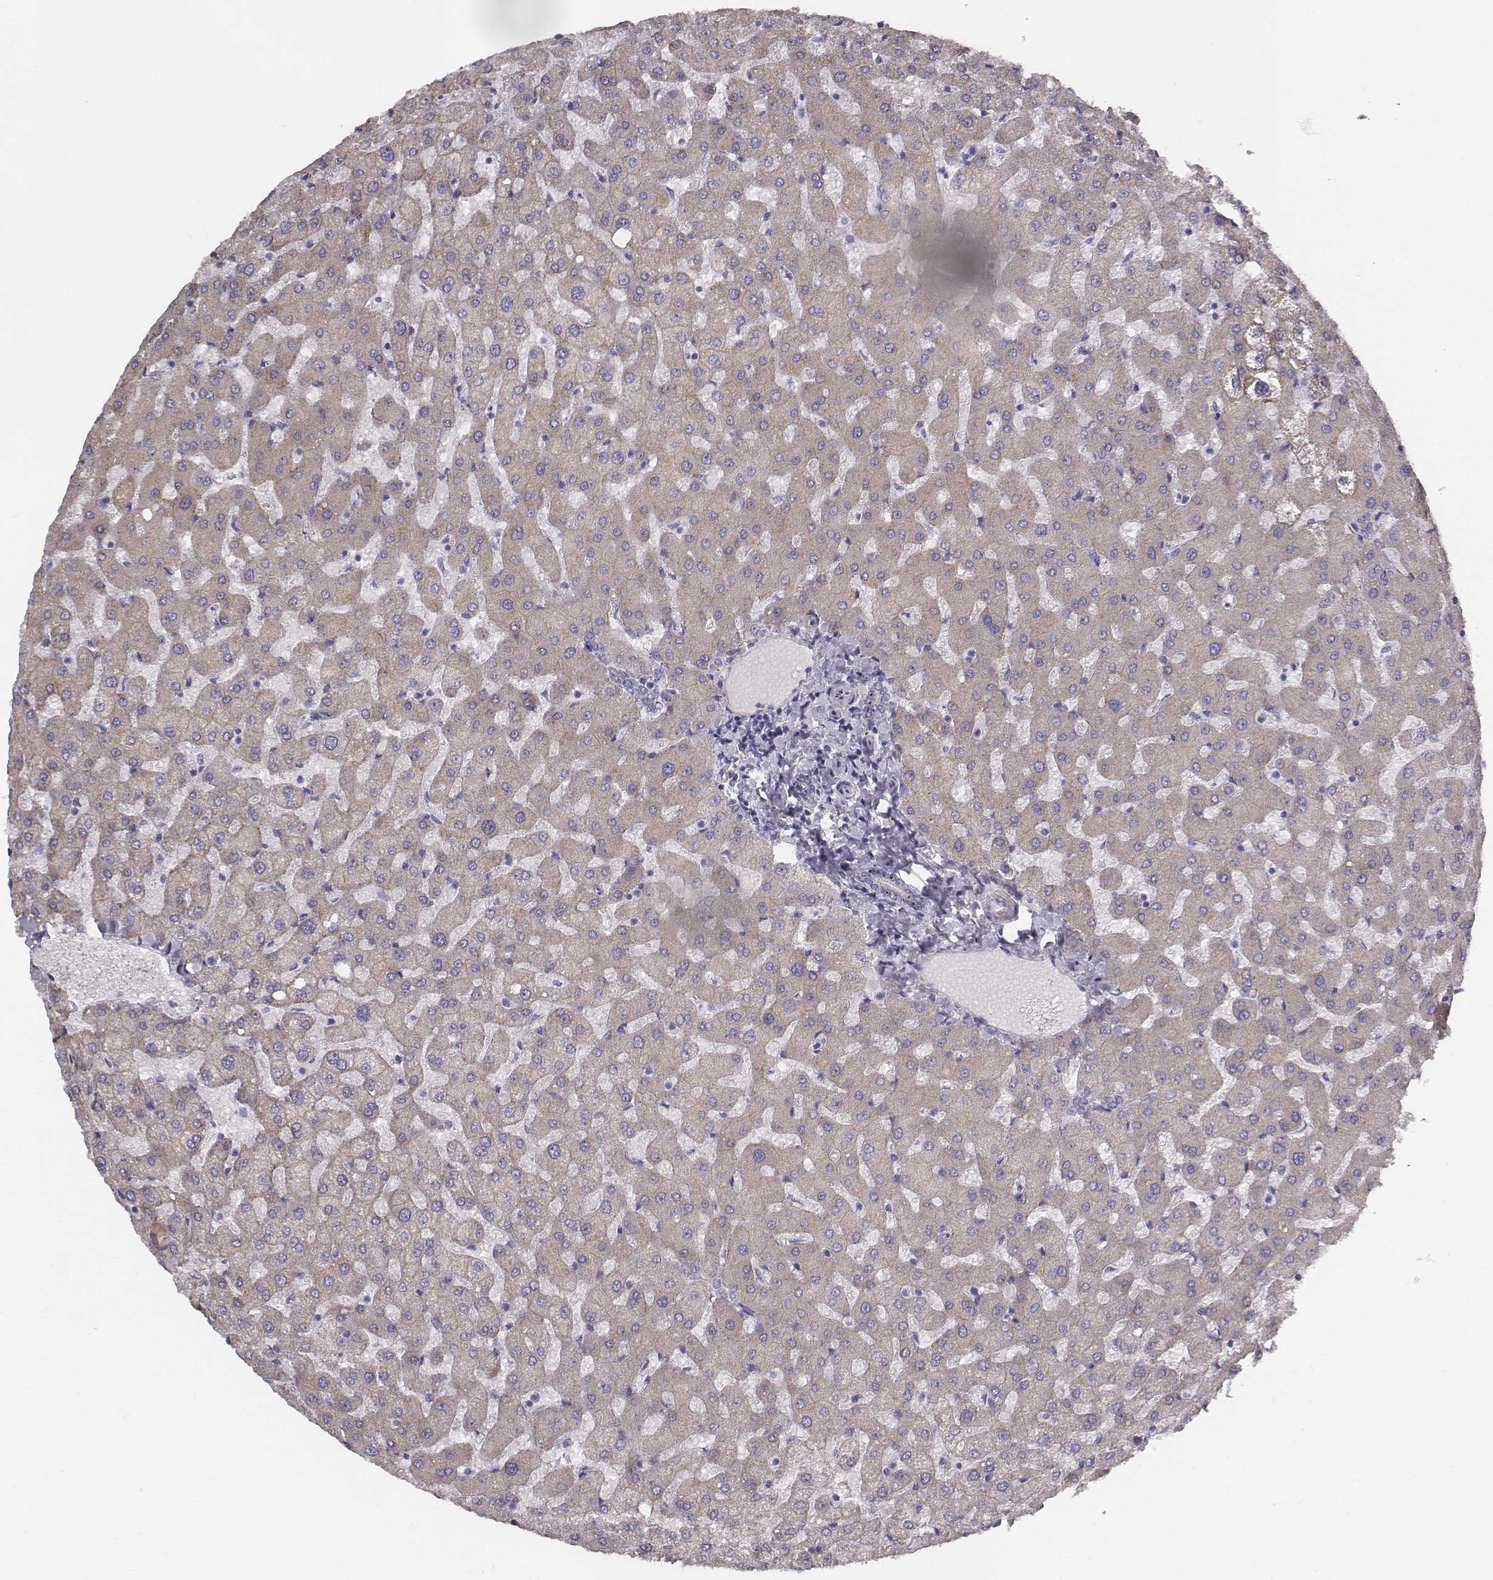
{"staining": {"intensity": "negative", "quantity": "none", "location": "none"}, "tissue": "liver", "cell_type": "Cholangiocytes", "image_type": "normal", "snomed": [{"axis": "morphology", "description": "Normal tissue, NOS"}, {"axis": "topography", "description": "Liver"}], "caption": "A photomicrograph of liver stained for a protein displays no brown staining in cholangiocytes.", "gene": "PRKCZ", "patient": {"sex": "female", "age": 50}}